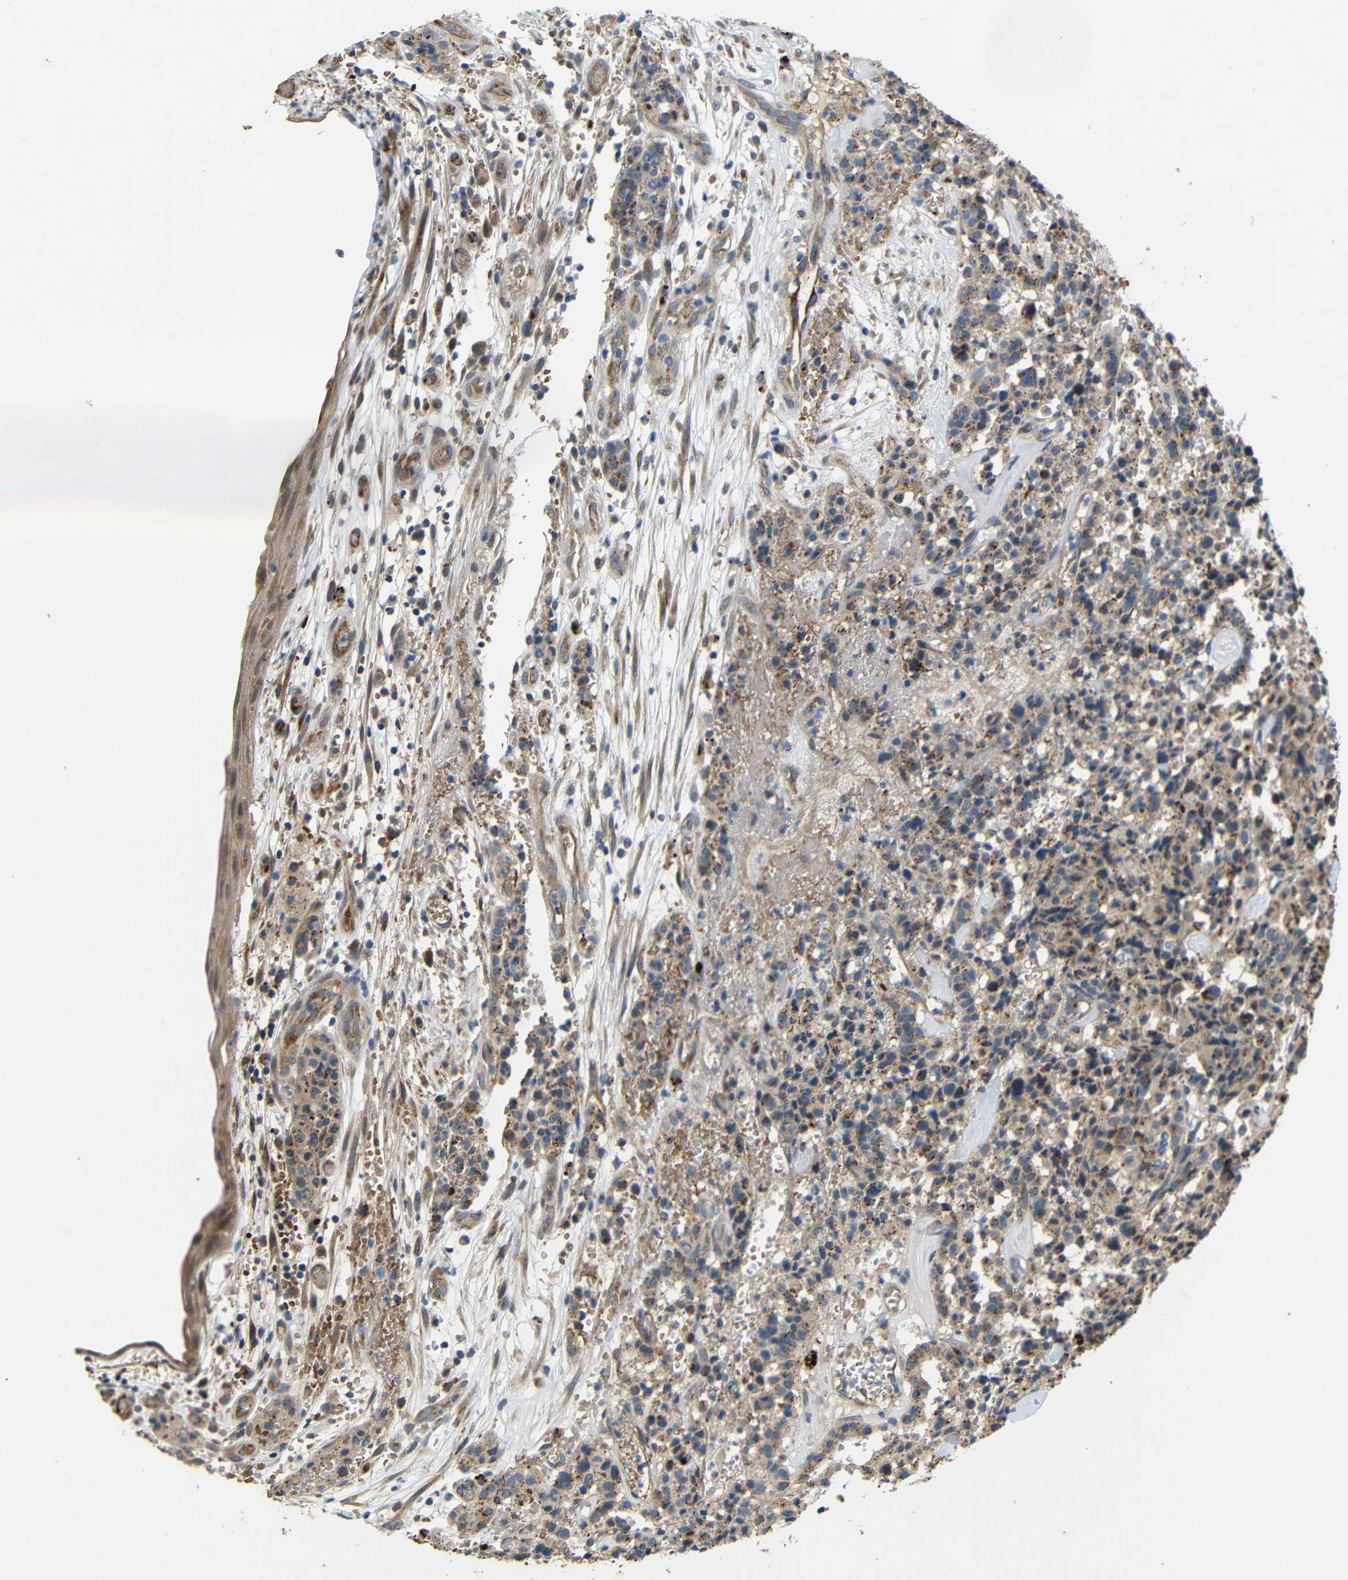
{"staining": {"intensity": "moderate", "quantity": ">75%", "location": "cytoplasmic/membranous"}, "tissue": "carcinoid", "cell_type": "Tumor cells", "image_type": "cancer", "snomed": [{"axis": "morphology", "description": "Carcinoid, malignant, NOS"}, {"axis": "topography", "description": "Lung"}], "caption": "Brown immunohistochemical staining in carcinoid shows moderate cytoplasmic/membranous staining in about >75% of tumor cells.", "gene": "ATP7A", "patient": {"sex": "male", "age": 30}}